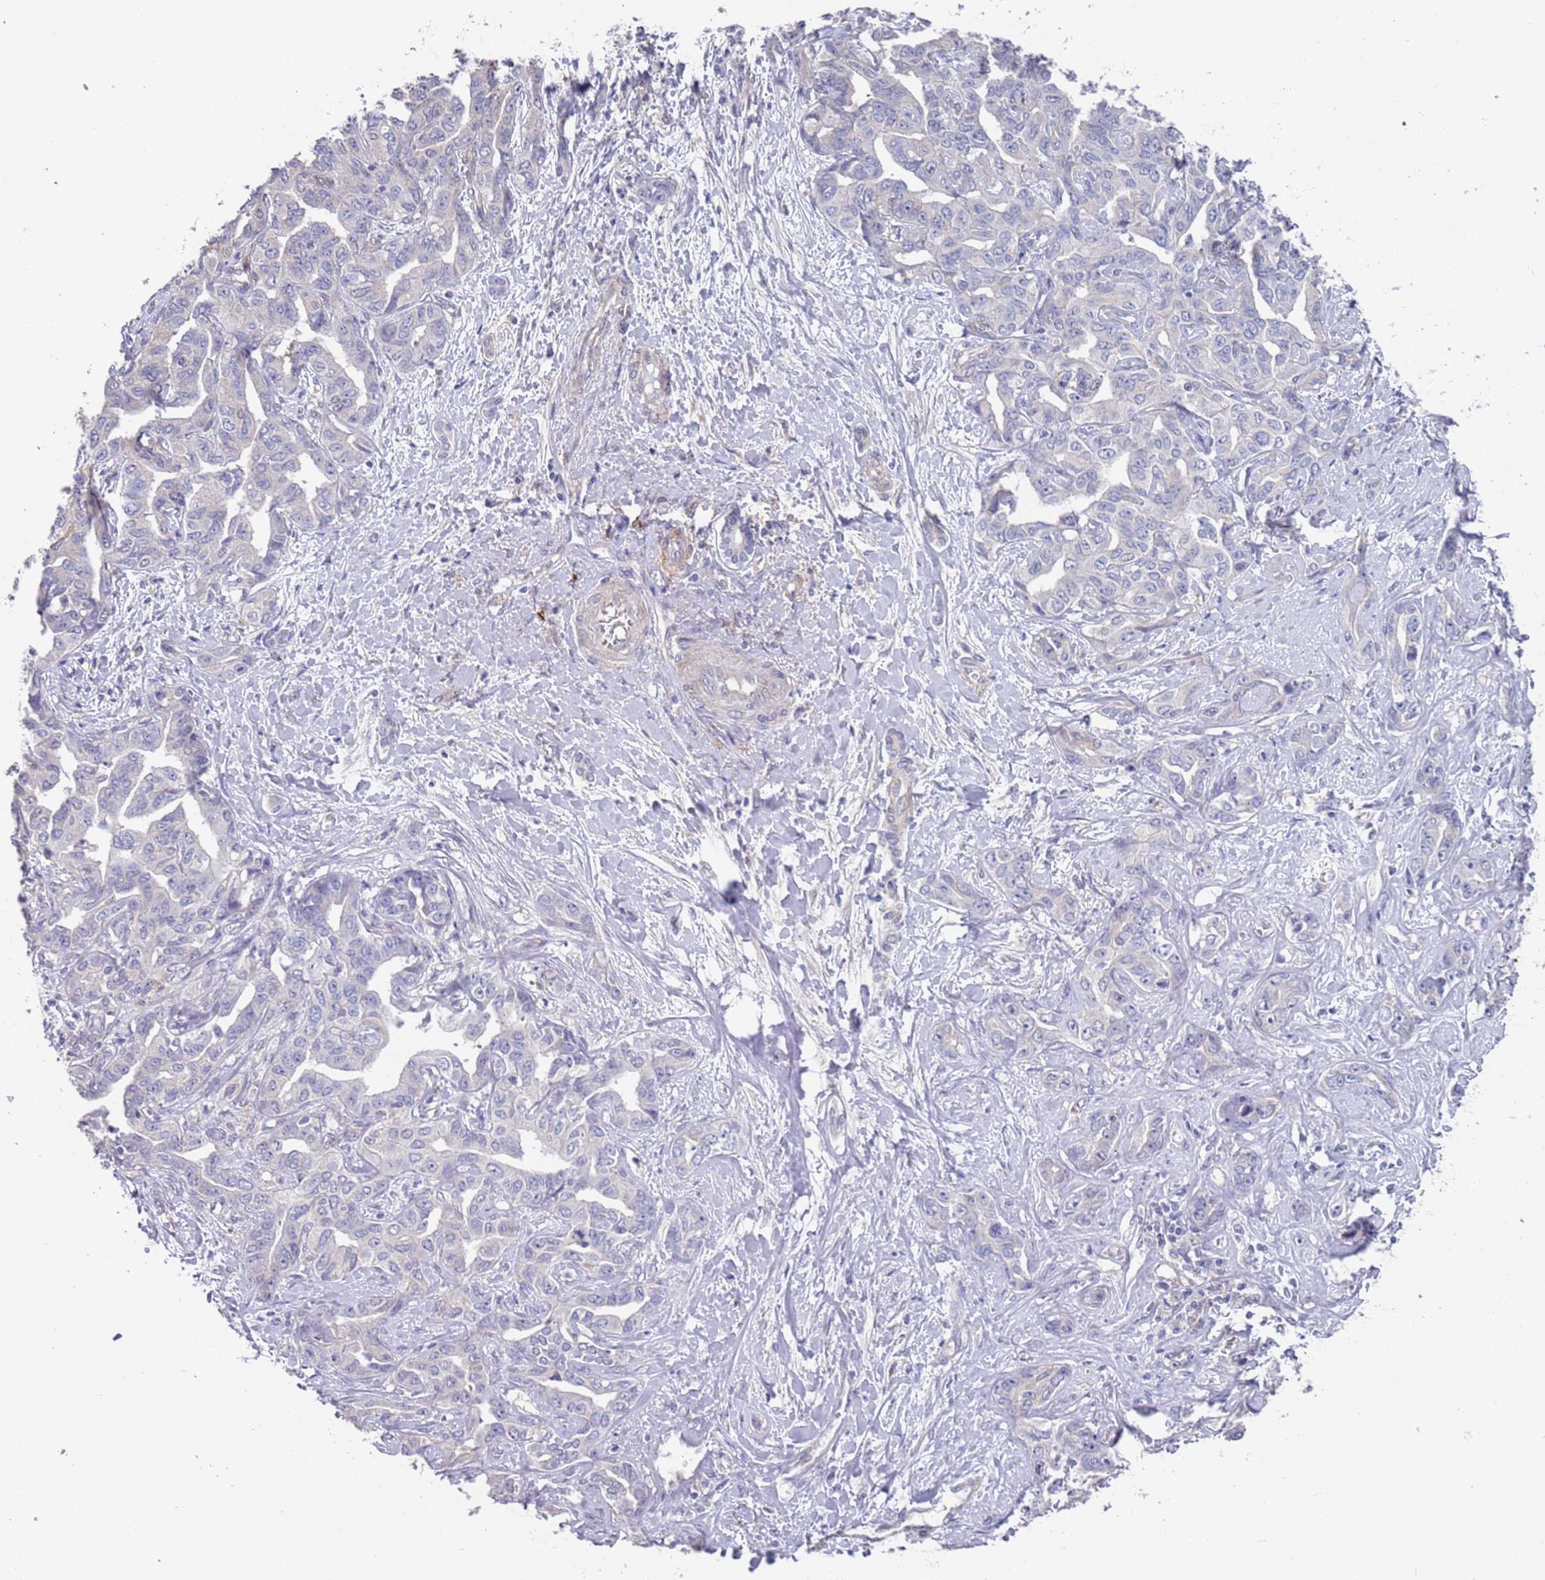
{"staining": {"intensity": "negative", "quantity": "none", "location": "none"}, "tissue": "liver cancer", "cell_type": "Tumor cells", "image_type": "cancer", "snomed": [{"axis": "morphology", "description": "Cholangiocarcinoma"}, {"axis": "topography", "description": "Liver"}], "caption": "Liver cancer (cholangiocarcinoma) was stained to show a protein in brown. There is no significant staining in tumor cells.", "gene": "ANK2", "patient": {"sex": "male", "age": 59}}